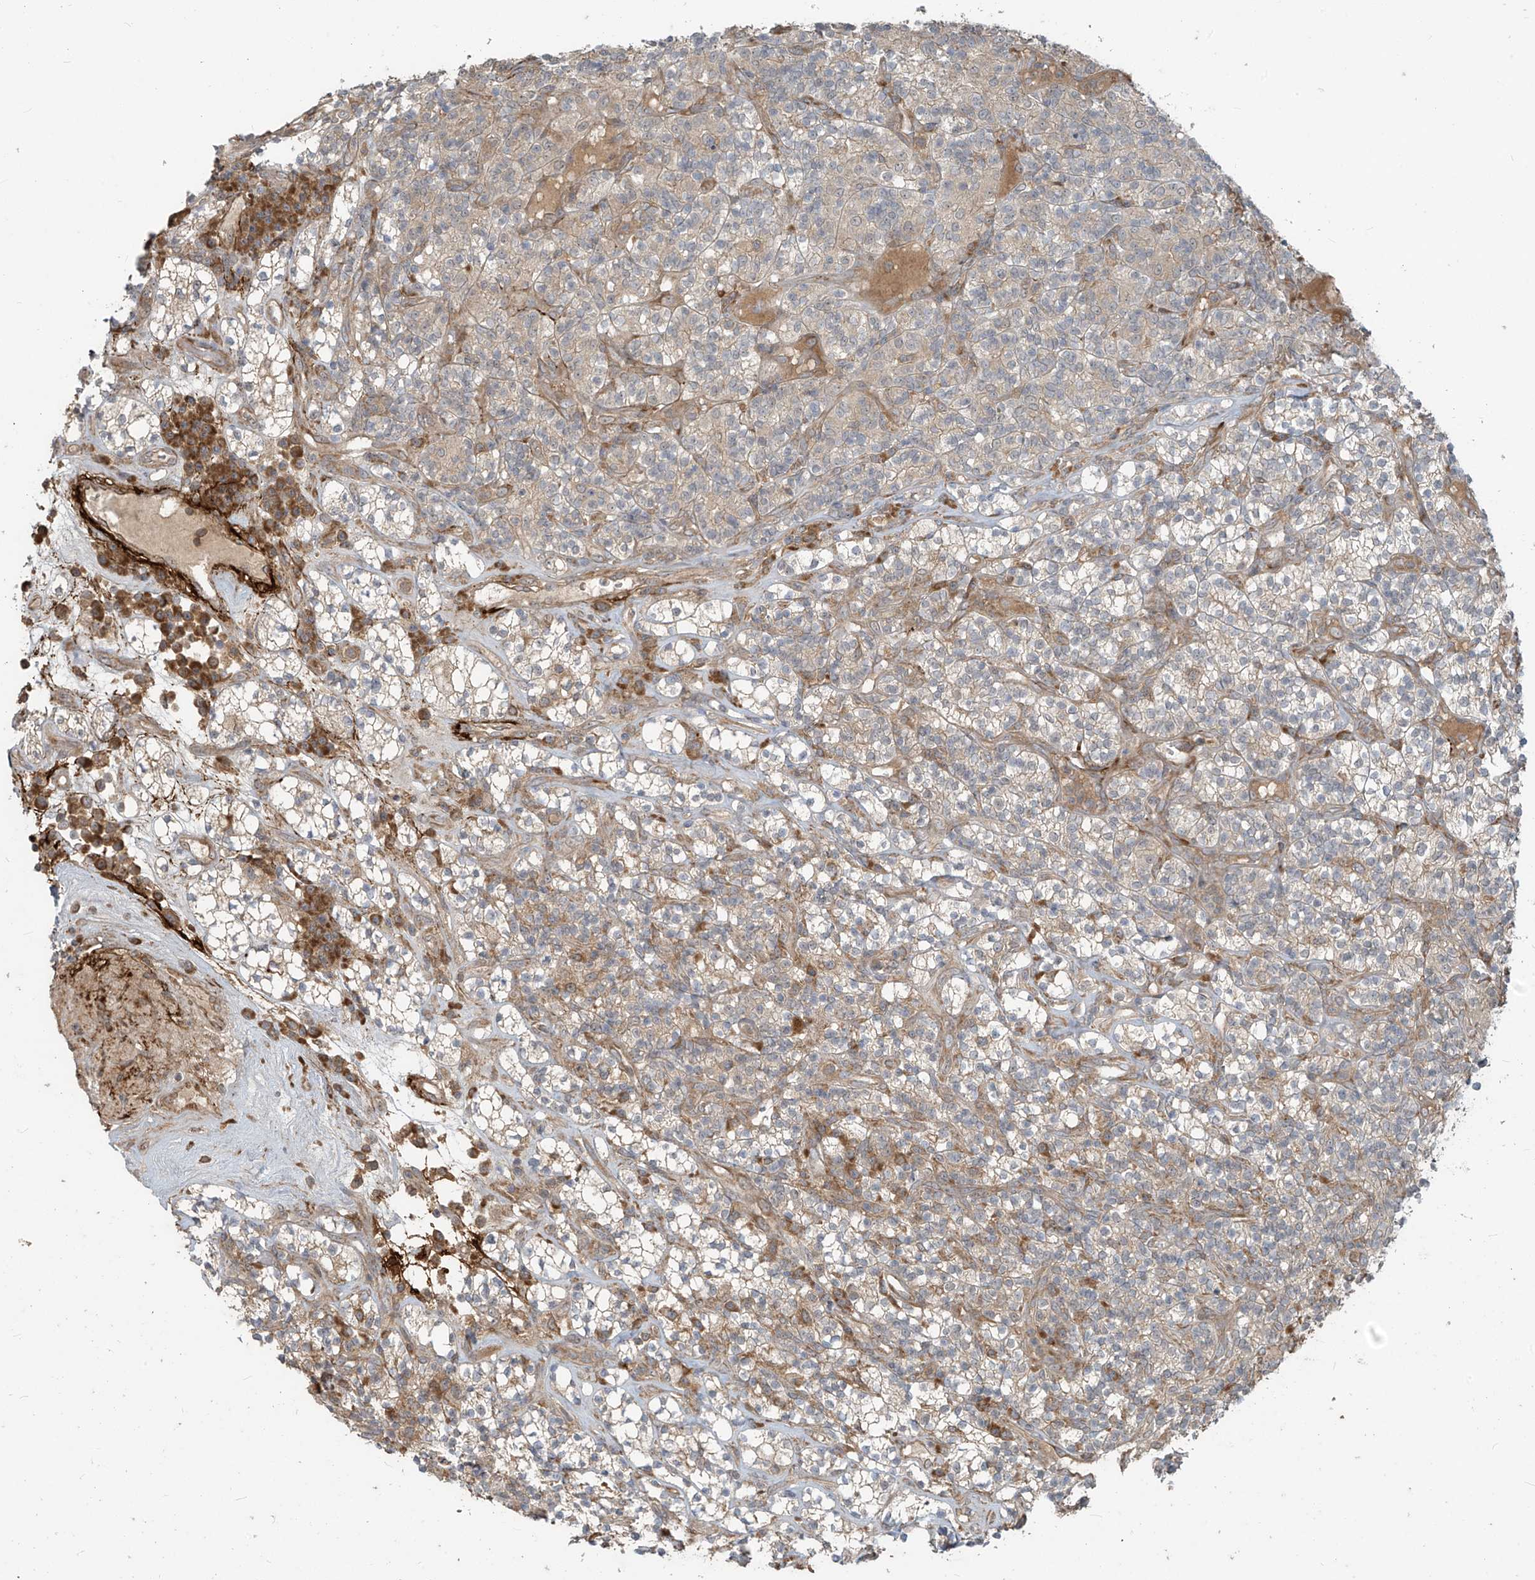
{"staining": {"intensity": "weak", "quantity": "25%-75%", "location": "cytoplasmic/membranous"}, "tissue": "renal cancer", "cell_type": "Tumor cells", "image_type": "cancer", "snomed": [{"axis": "morphology", "description": "Adenocarcinoma, NOS"}, {"axis": "topography", "description": "Kidney"}], "caption": "An immunohistochemistry image of tumor tissue is shown. Protein staining in brown labels weak cytoplasmic/membranous positivity in renal adenocarcinoma within tumor cells. Using DAB (brown) and hematoxylin (blue) stains, captured at high magnification using brightfield microscopy.", "gene": "KATNIP", "patient": {"sex": "male", "age": 77}}